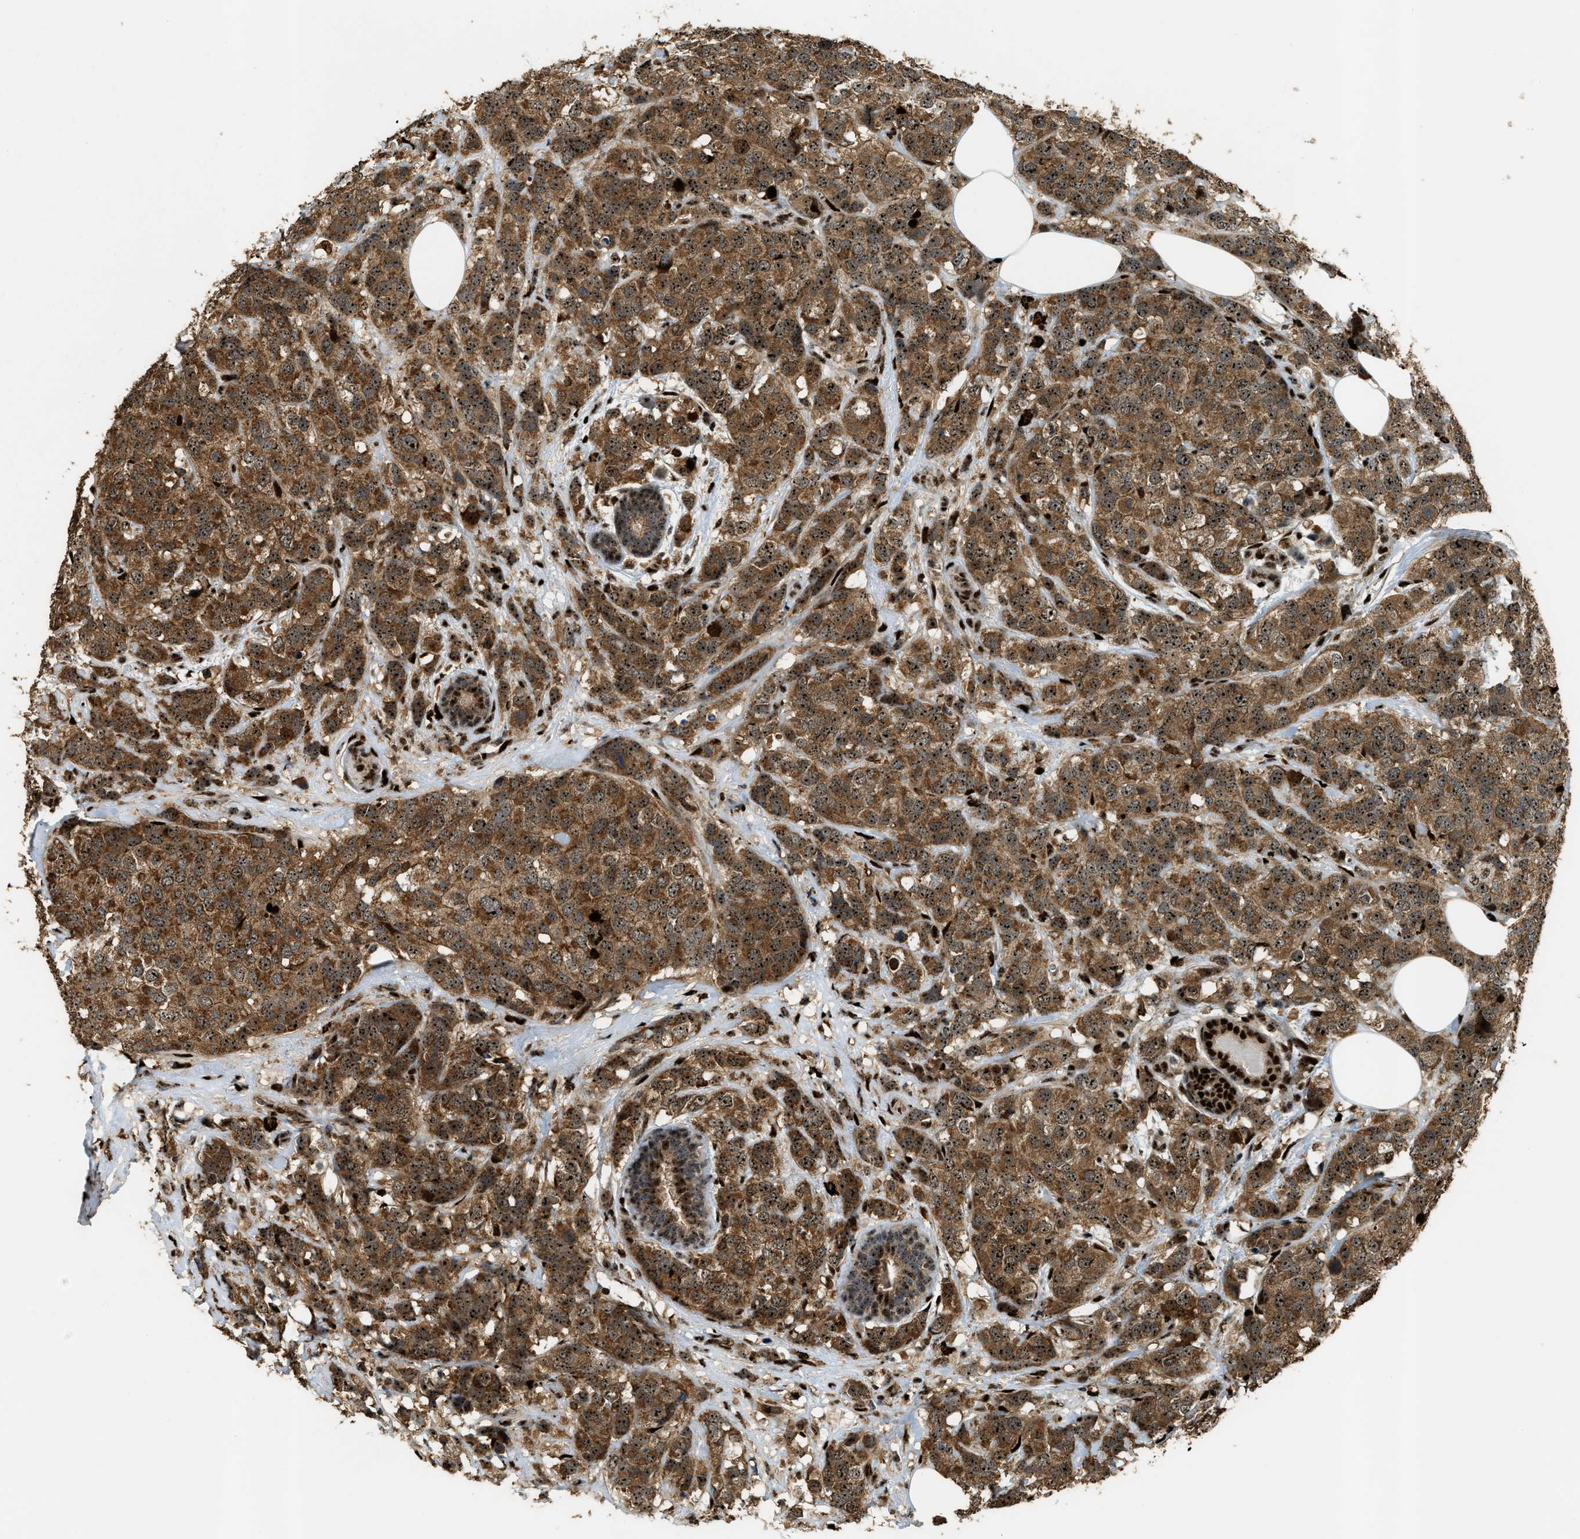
{"staining": {"intensity": "strong", "quantity": ">75%", "location": "cytoplasmic/membranous,nuclear"}, "tissue": "breast cancer", "cell_type": "Tumor cells", "image_type": "cancer", "snomed": [{"axis": "morphology", "description": "Lobular carcinoma"}, {"axis": "topography", "description": "Breast"}], "caption": "IHC of breast lobular carcinoma displays high levels of strong cytoplasmic/membranous and nuclear expression in approximately >75% of tumor cells.", "gene": "ZNF687", "patient": {"sex": "female", "age": 59}}